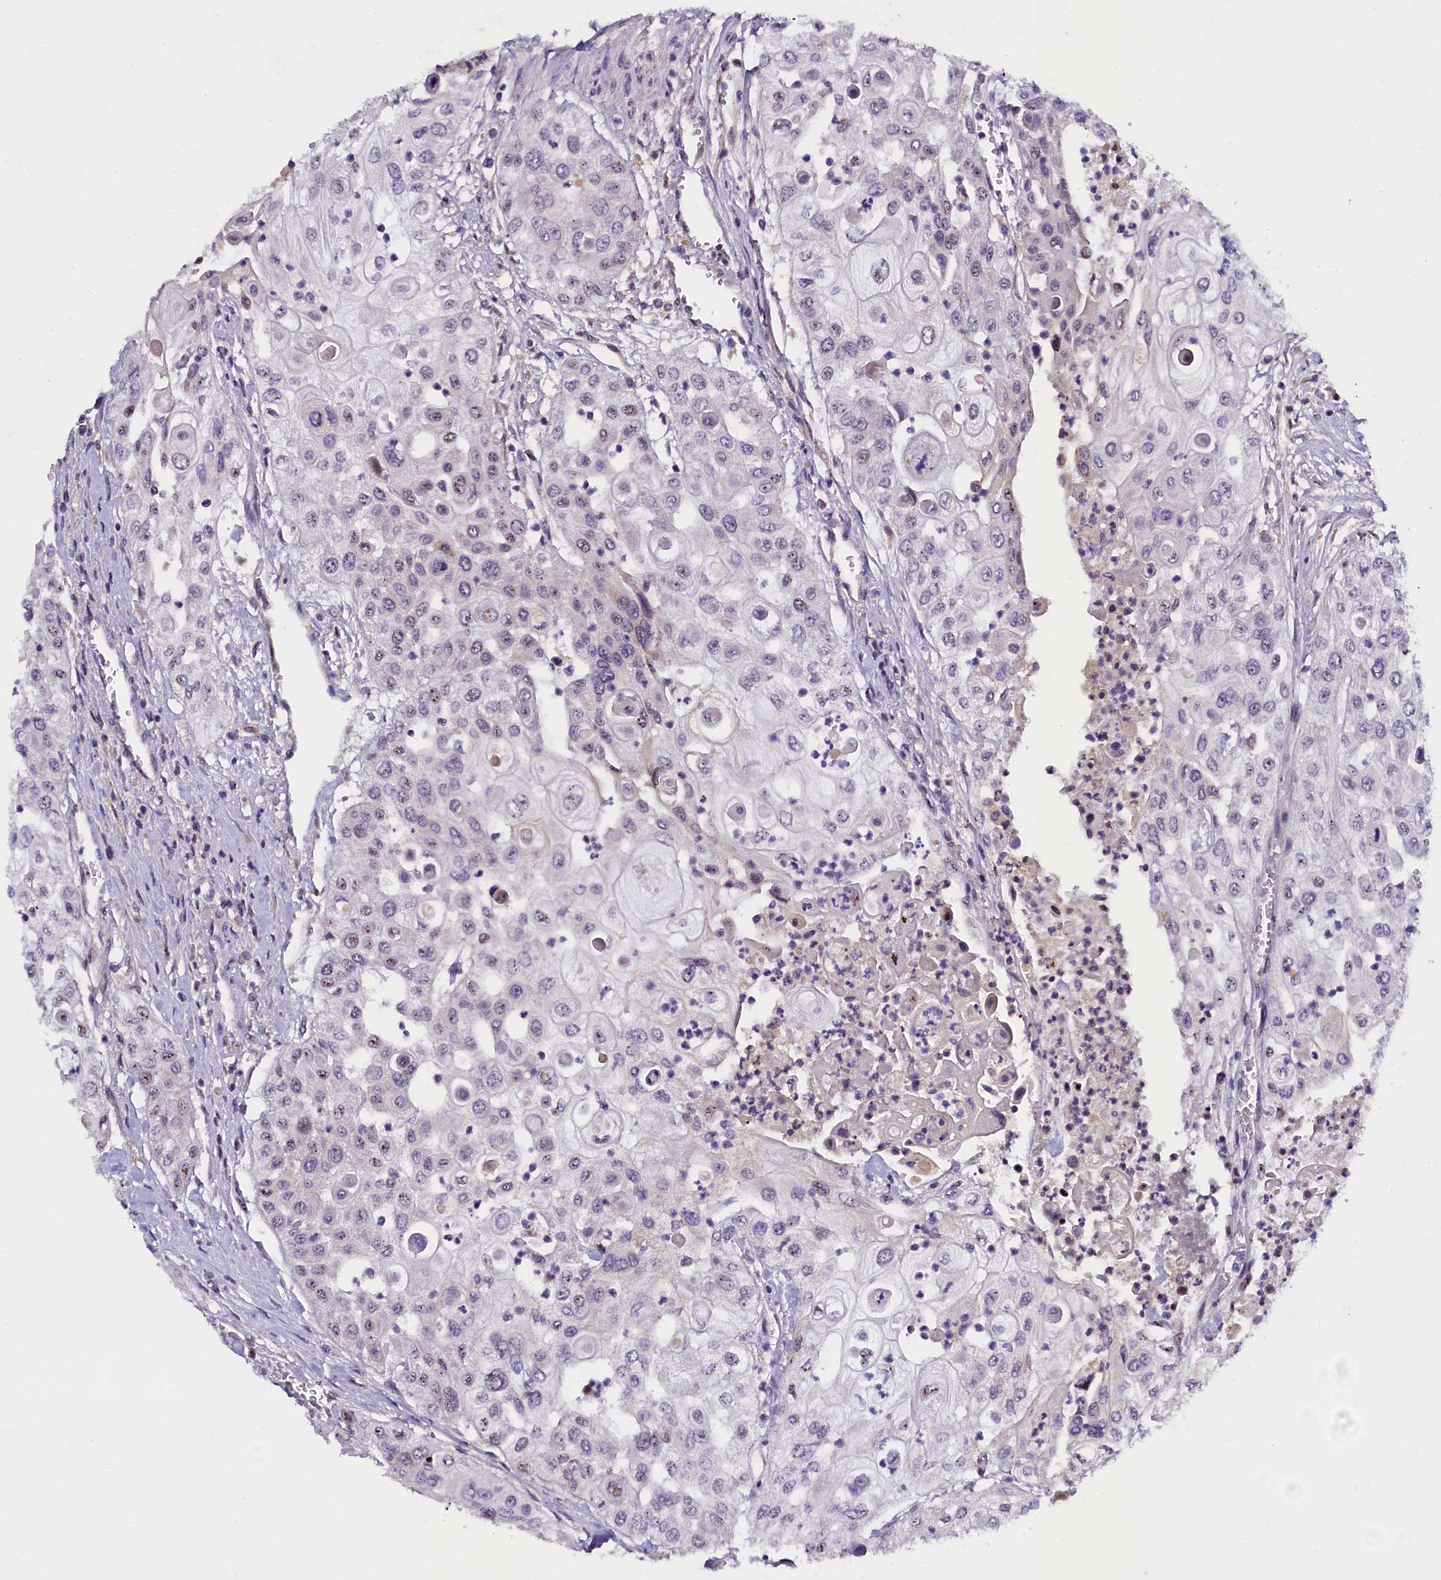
{"staining": {"intensity": "negative", "quantity": "none", "location": "none"}, "tissue": "urothelial cancer", "cell_type": "Tumor cells", "image_type": "cancer", "snomed": [{"axis": "morphology", "description": "Urothelial carcinoma, High grade"}, {"axis": "topography", "description": "Urinary bladder"}], "caption": "Photomicrograph shows no protein staining in tumor cells of urothelial cancer tissue.", "gene": "ENKD1", "patient": {"sex": "female", "age": 79}}